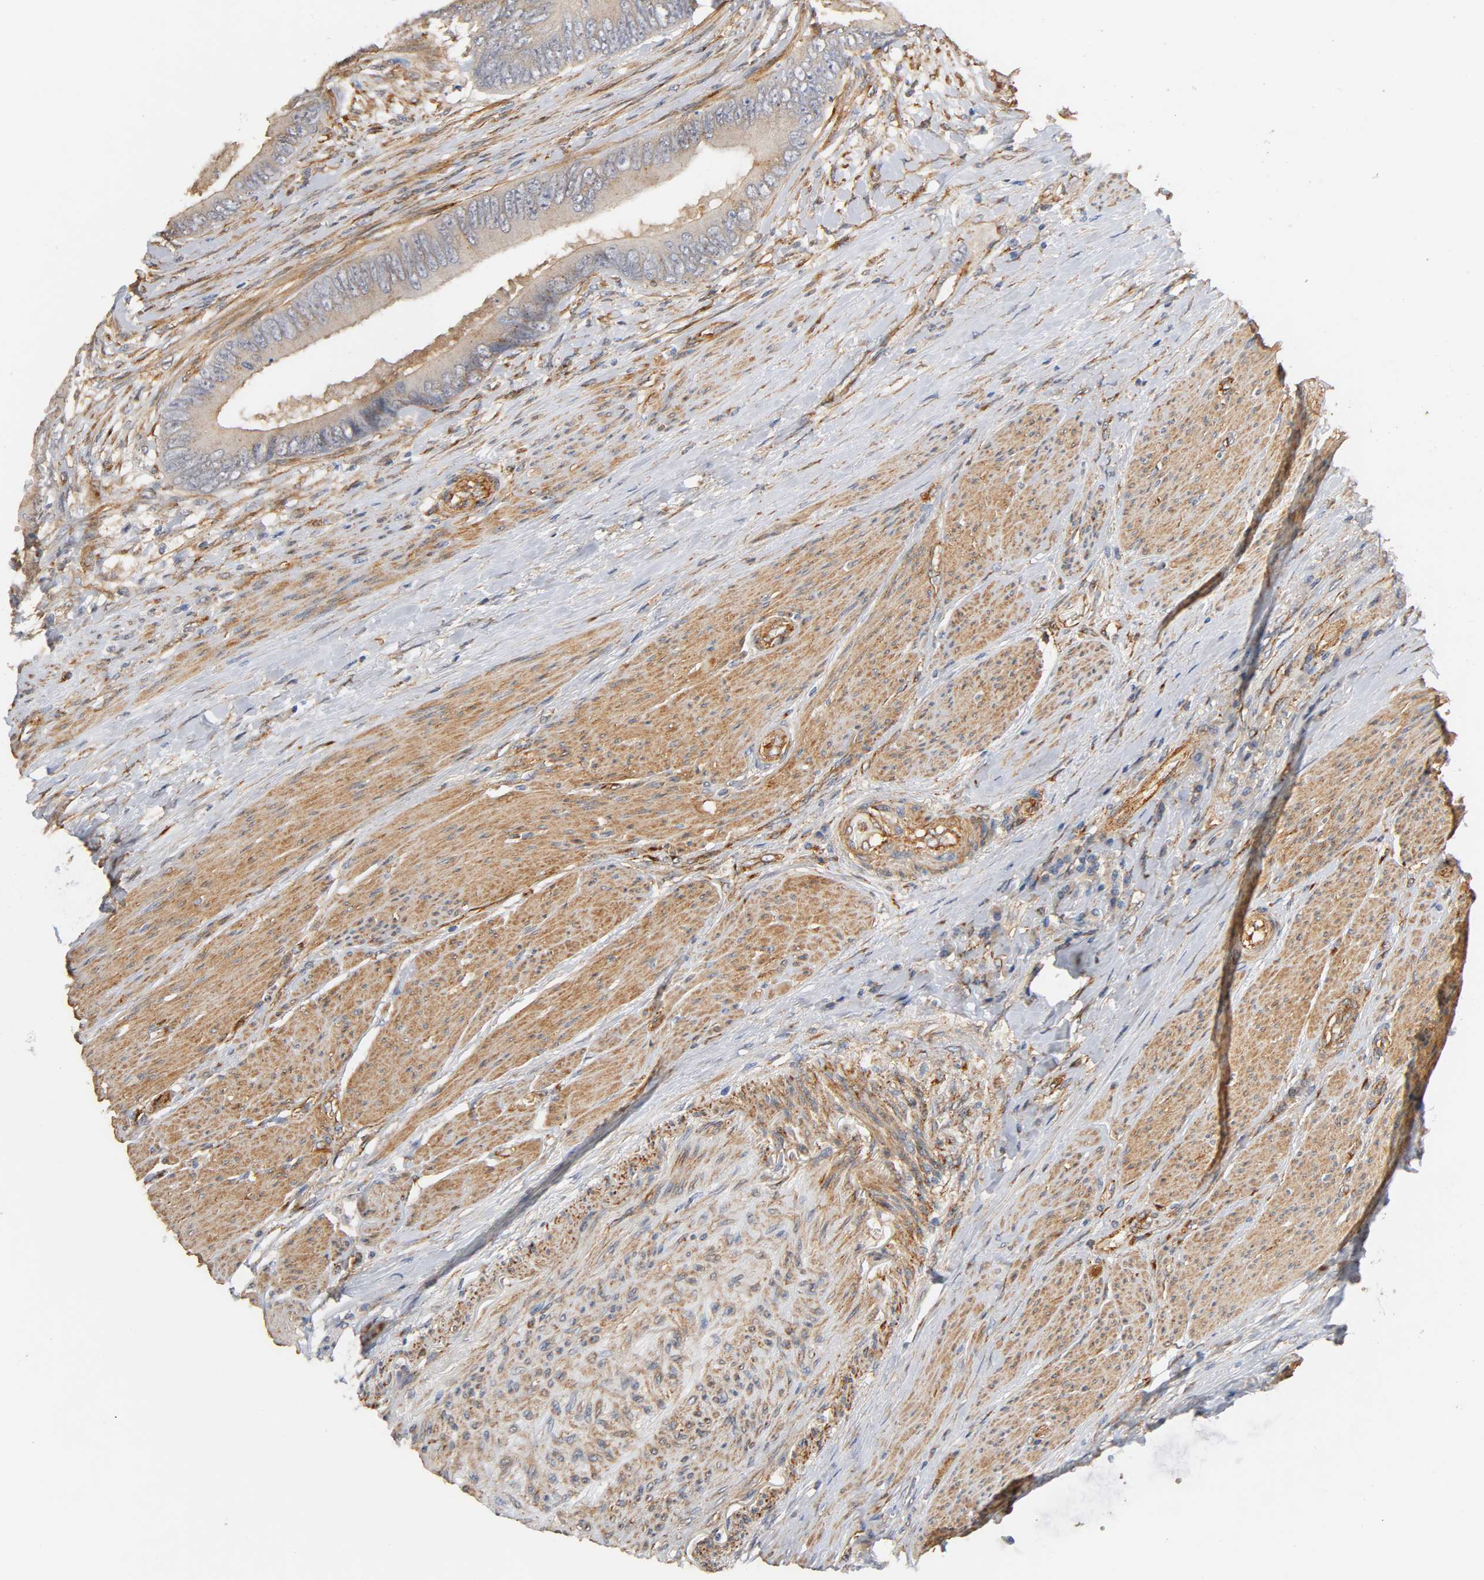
{"staining": {"intensity": "moderate", "quantity": "25%-75%", "location": "cytoplasmic/membranous"}, "tissue": "colorectal cancer", "cell_type": "Tumor cells", "image_type": "cancer", "snomed": [{"axis": "morphology", "description": "Adenocarcinoma, NOS"}, {"axis": "topography", "description": "Rectum"}], "caption": "The immunohistochemical stain labels moderate cytoplasmic/membranous positivity in tumor cells of adenocarcinoma (colorectal) tissue.", "gene": "IFITM3", "patient": {"sex": "female", "age": 77}}